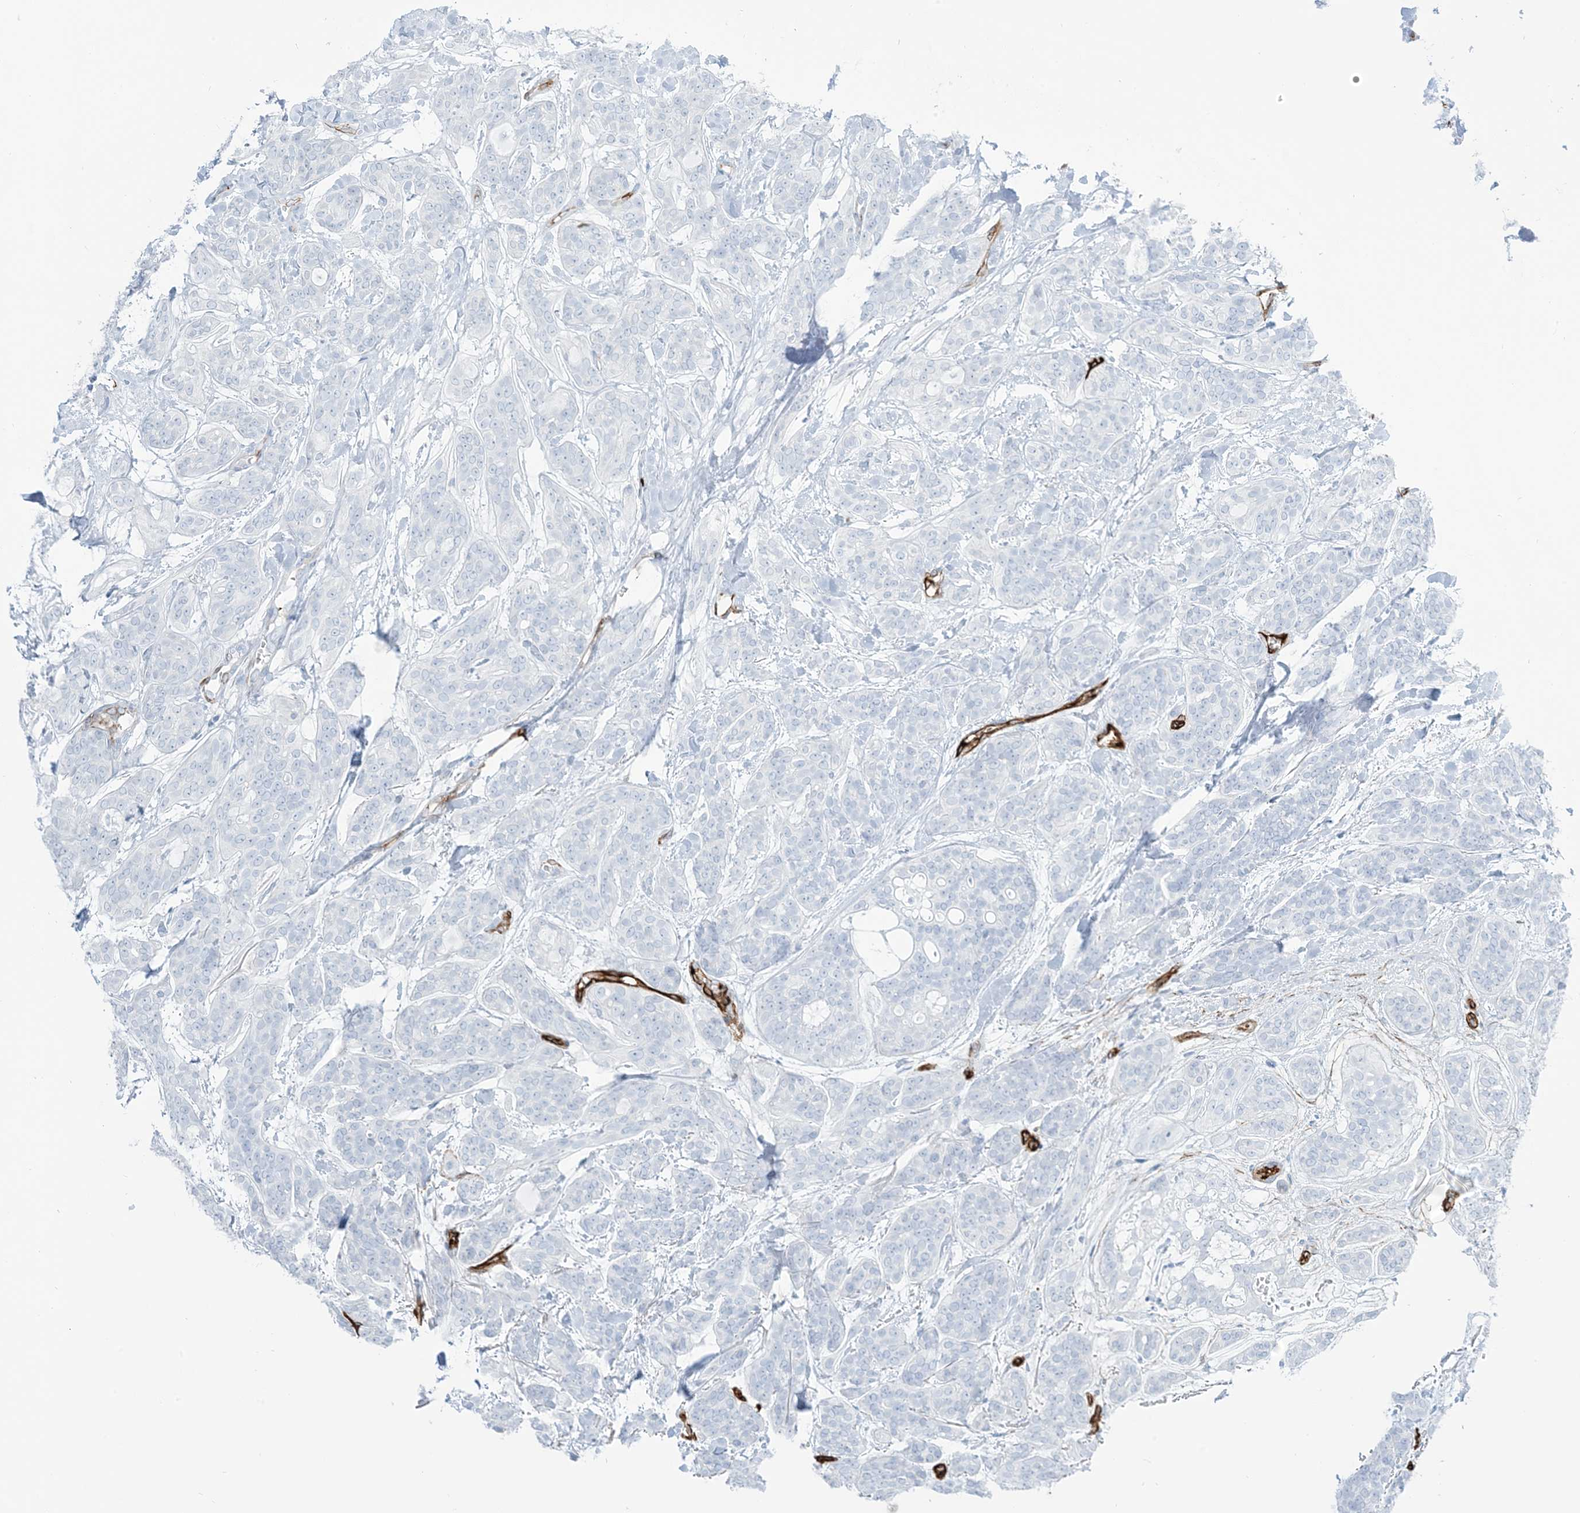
{"staining": {"intensity": "negative", "quantity": "none", "location": "none"}, "tissue": "head and neck cancer", "cell_type": "Tumor cells", "image_type": "cancer", "snomed": [{"axis": "morphology", "description": "Adenocarcinoma, NOS"}, {"axis": "topography", "description": "Head-Neck"}], "caption": "The immunohistochemistry (IHC) photomicrograph has no significant expression in tumor cells of head and neck cancer tissue.", "gene": "EPS8L3", "patient": {"sex": "male", "age": 66}}